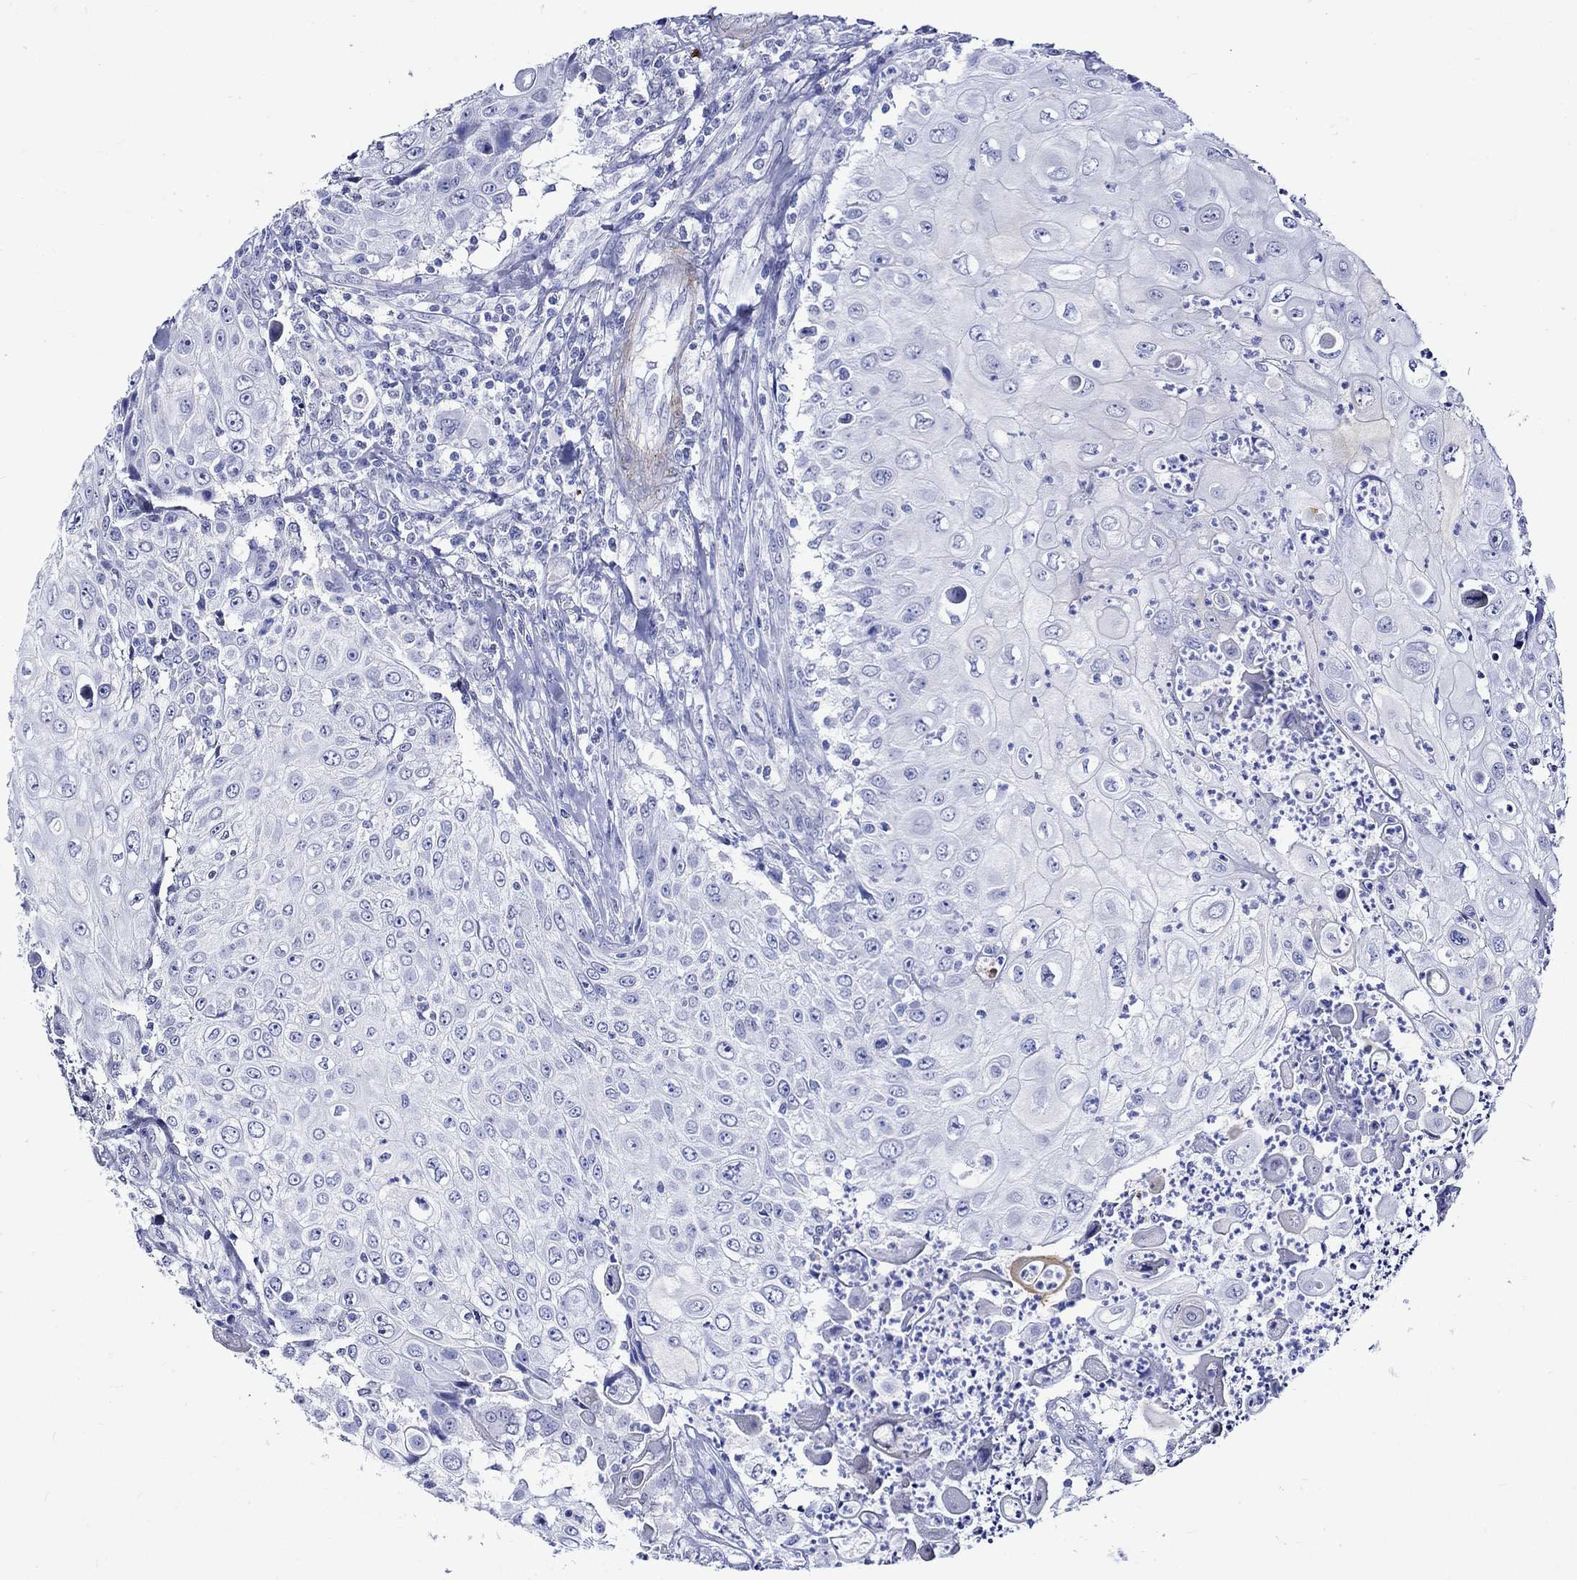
{"staining": {"intensity": "negative", "quantity": "none", "location": "none"}, "tissue": "urothelial cancer", "cell_type": "Tumor cells", "image_type": "cancer", "snomed": [{"axis": "morphology", "description": "Urothelial carcinoma, High grade"}, {"axis": "topography", "description": "Urinary bladder"}], "caption": "Immunohistochemistry (IHC) of urothelial carcinoma (high-grade) exhibits no staining in tumor cells.", "gene": "CRYAB", "patient": {"sex": "female", "age": 79}}